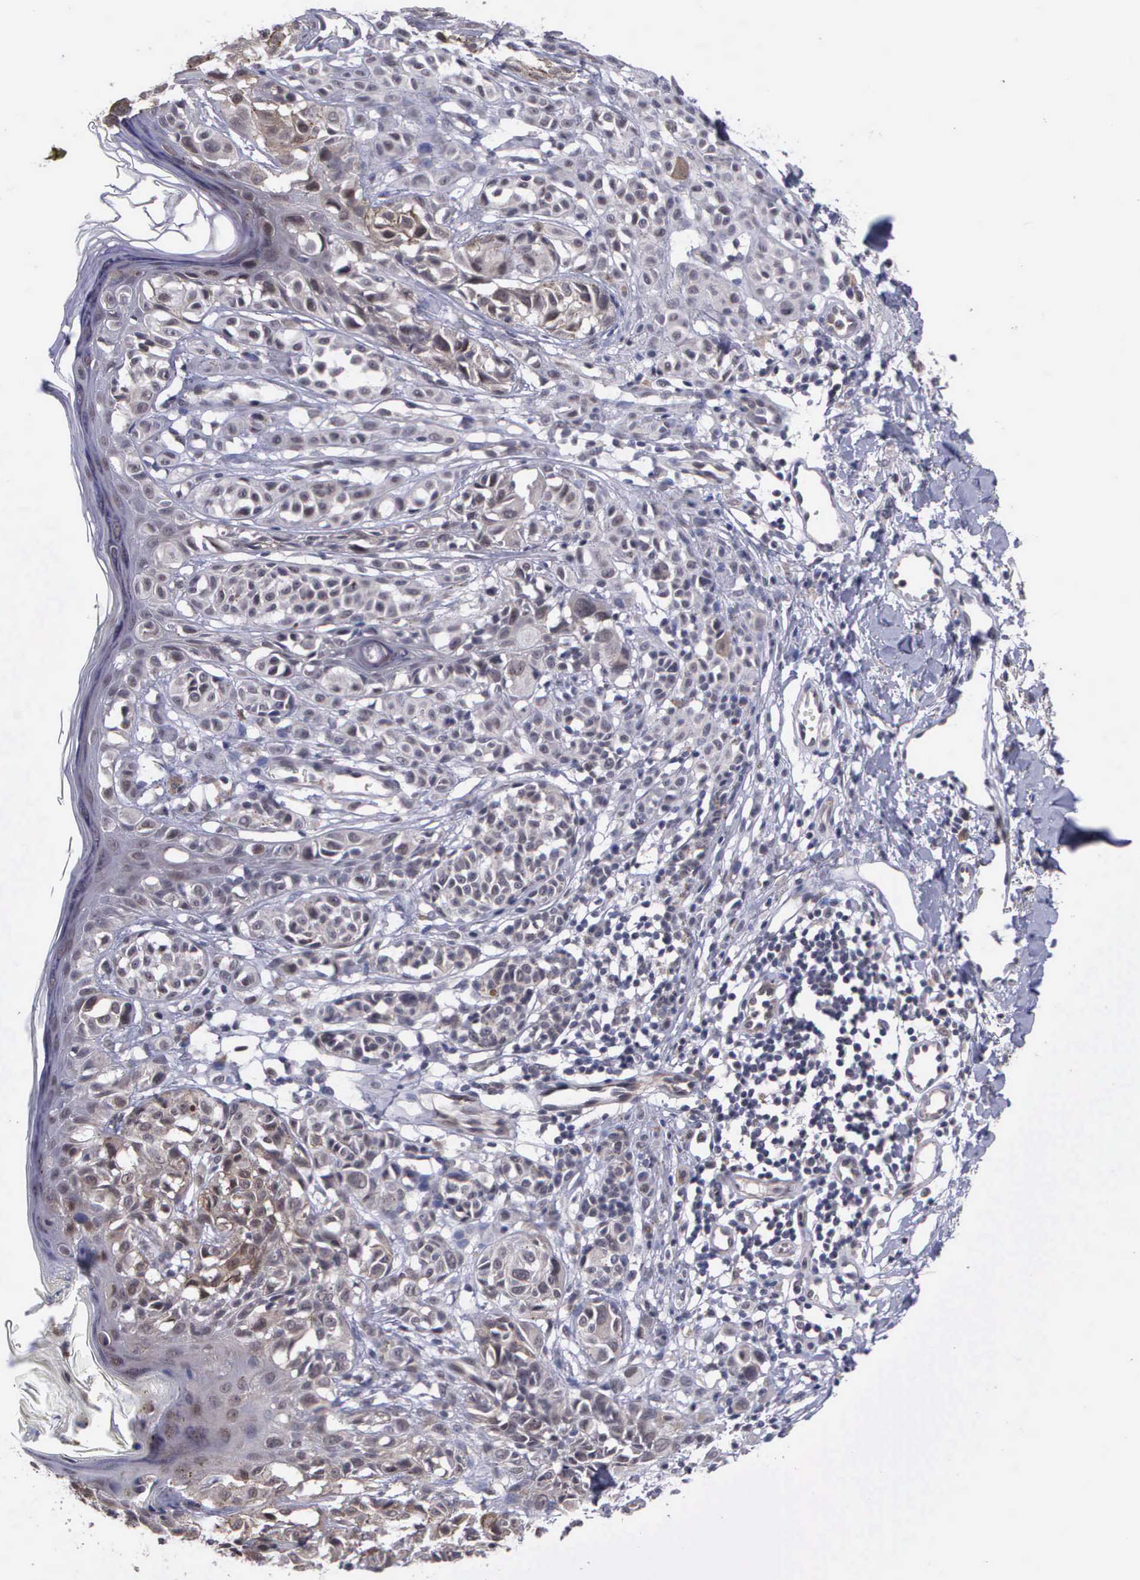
{"staining": {"intensity": "weak", "quantity": "25%-75%", "location": "cytoplasmic/membranous"}, "tissue": "melanoma", "cell_type": "Tumor cells", "image_type": "cancer", "snomed": [{"axis": "morphology", "description": "Malignant melanoma, NOS"}, {"axis": "topography", "description": "Skin"}], "caption": "Brown immunohistochemical staining in melanoma exhibits weak cytoplasmic/membranous expression in approximately 25%-75% of tumor cells.", "gene": "MAP3K9", "patient": {"sex": "male", "age": 40}}